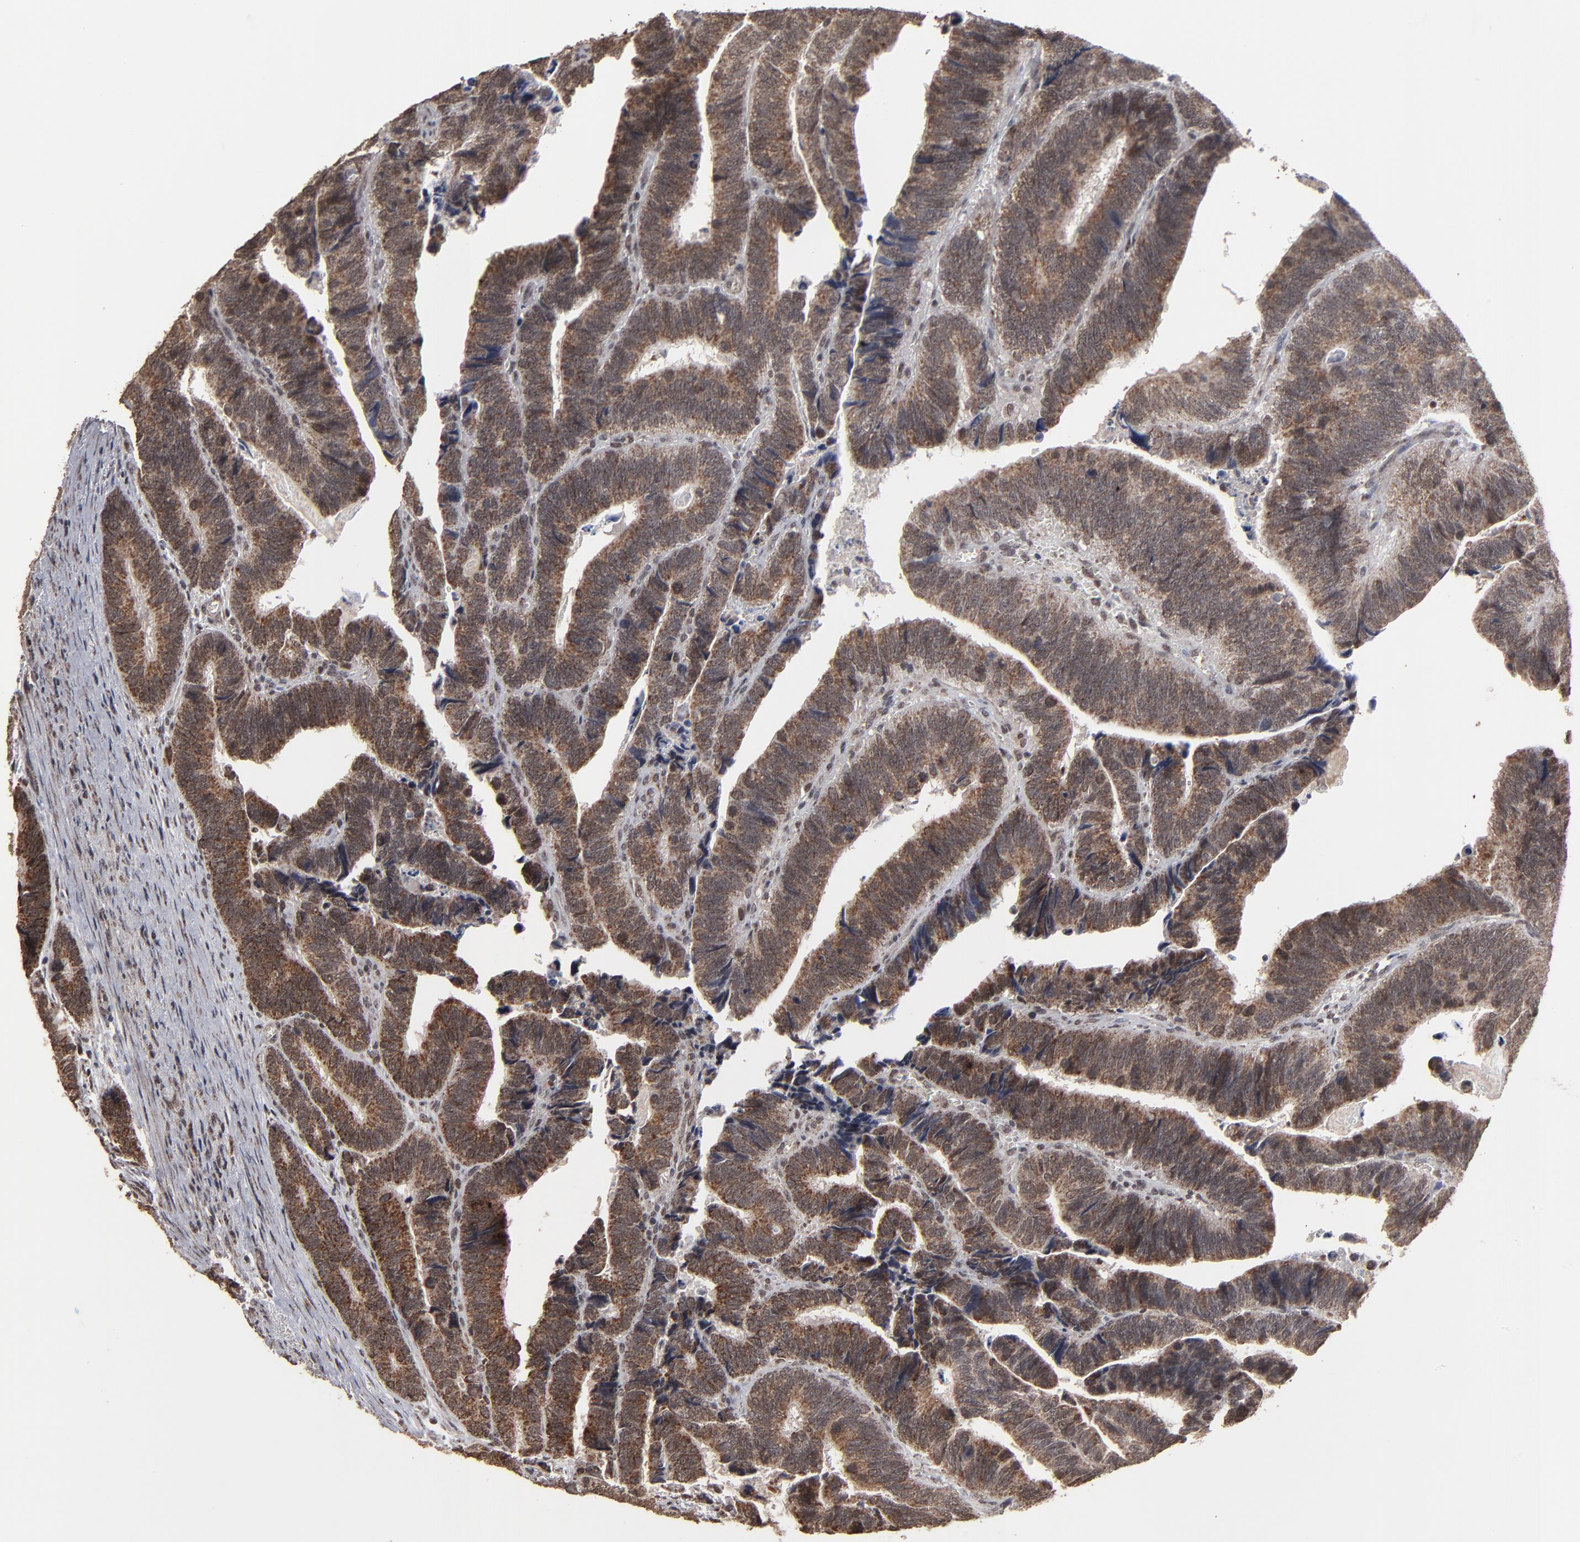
{"staining": {"intensity": "moderate", "quantity": ">75%", "location": "cytoplasmic/membranous"}, "tissue": "colorectal cancer", "cell_type": "Tumor cells", "image_type": "cancer", "snomed": [{"axis": "morphology", "description": "Adenocarcinoma, NOS"}, {"axis": "topography", "description": "Colon"}], "caption": "Tumor cells display medium levels of moderate cytoplasmic/membranous staining in about >75% of cells in colorectal cancer (adenocarcinoma).", "gene": "BNIP3", "patient": {"sex": "male", "age": 72}}